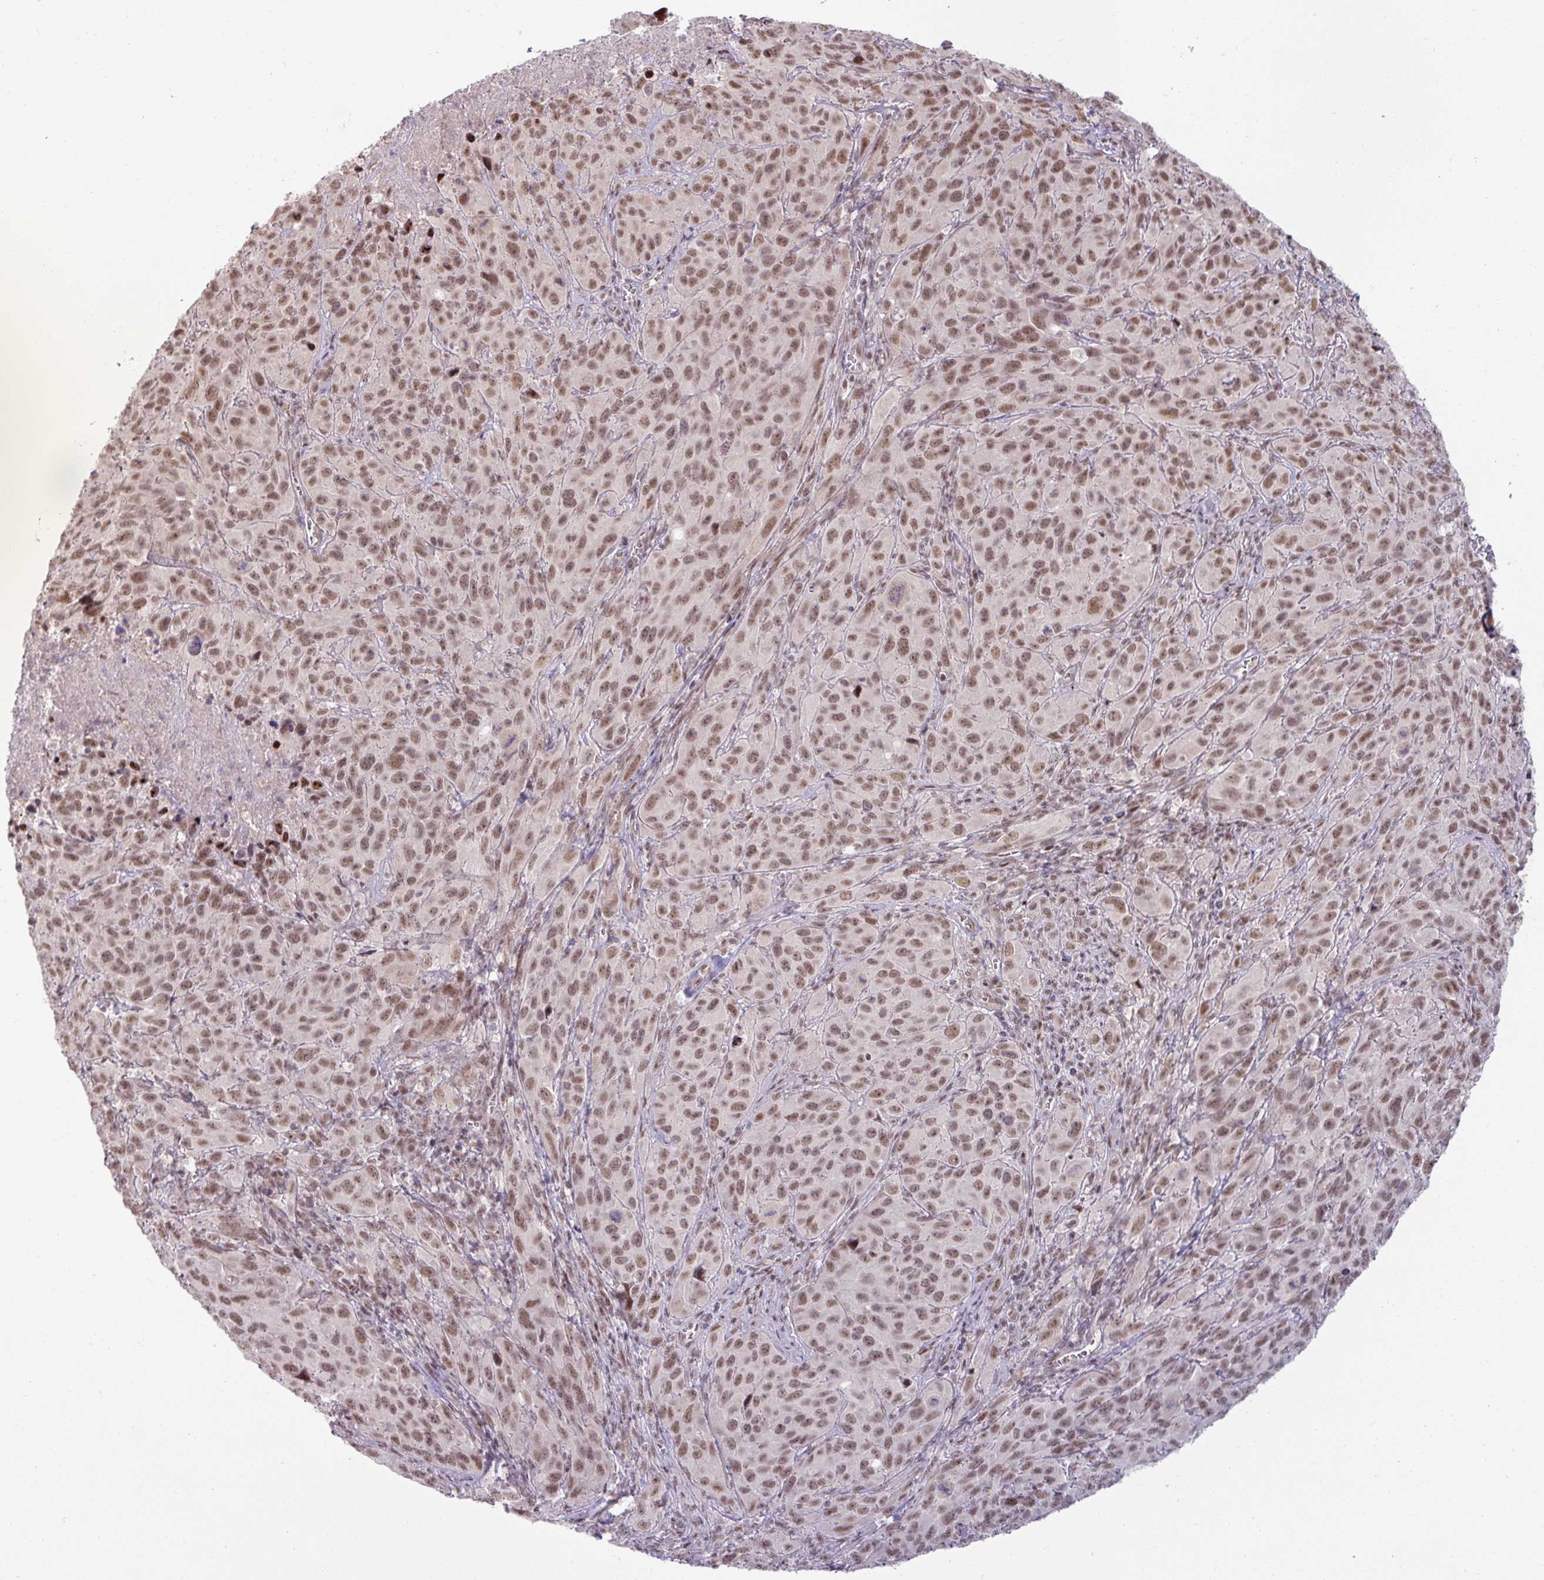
{"staining": {"intensity": "moderate", "quantity": ">75%", "location": "nuclear"}, "tissue": "cervical cancer", "cell_type": "Tumor cells", "image_type": "cancer", "snomed": [{"axis": "morphology", "description": "Squamous cell carcinoma, NOS"}, {"axis": "topography", "description": "Cervix"}], "caption": "Cervical cancer stained for a protein (brown) demonstrates moderate nuclear positive expression in approximately >75% of tumor cells.", "gene": "PTPN20", "patient": {"sex": "female", "age": 51}}